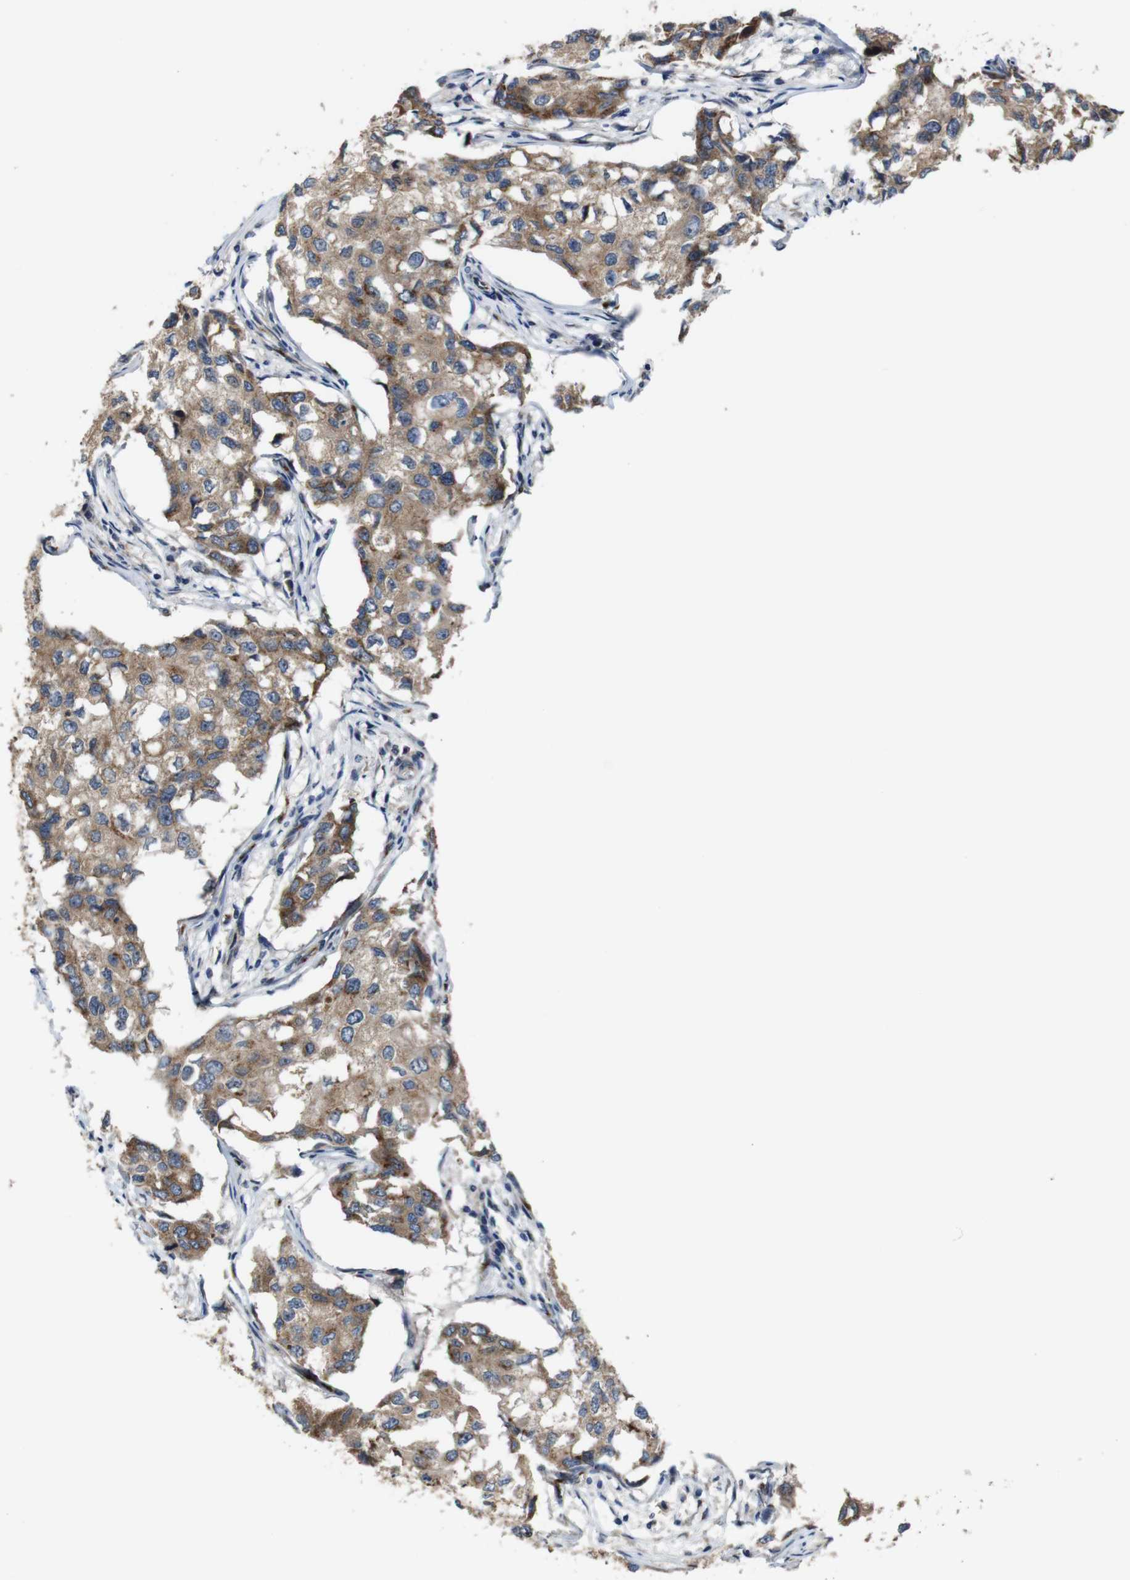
{"staining": {"intensity": "moderate", "quantity": ">75%", "location": "cytoplasmic/membranous"}, "tissue": "breast cancer", "cell_type": "Tumor cells", "image_type": "cancer", "snomed": [{"axis": "morphology", "description": "Duct carcinoma"}, {"axis": "topography", "description": "Breast"}], "caption": "Tumor cells display moderate cytoplasmic/membranous expression in about >75% of cells in breast cancer. (IHC, brightfield microscopy, high magnification).", "gene": "EFCAB14", "patient": {"sex": "female", "age": 27}}